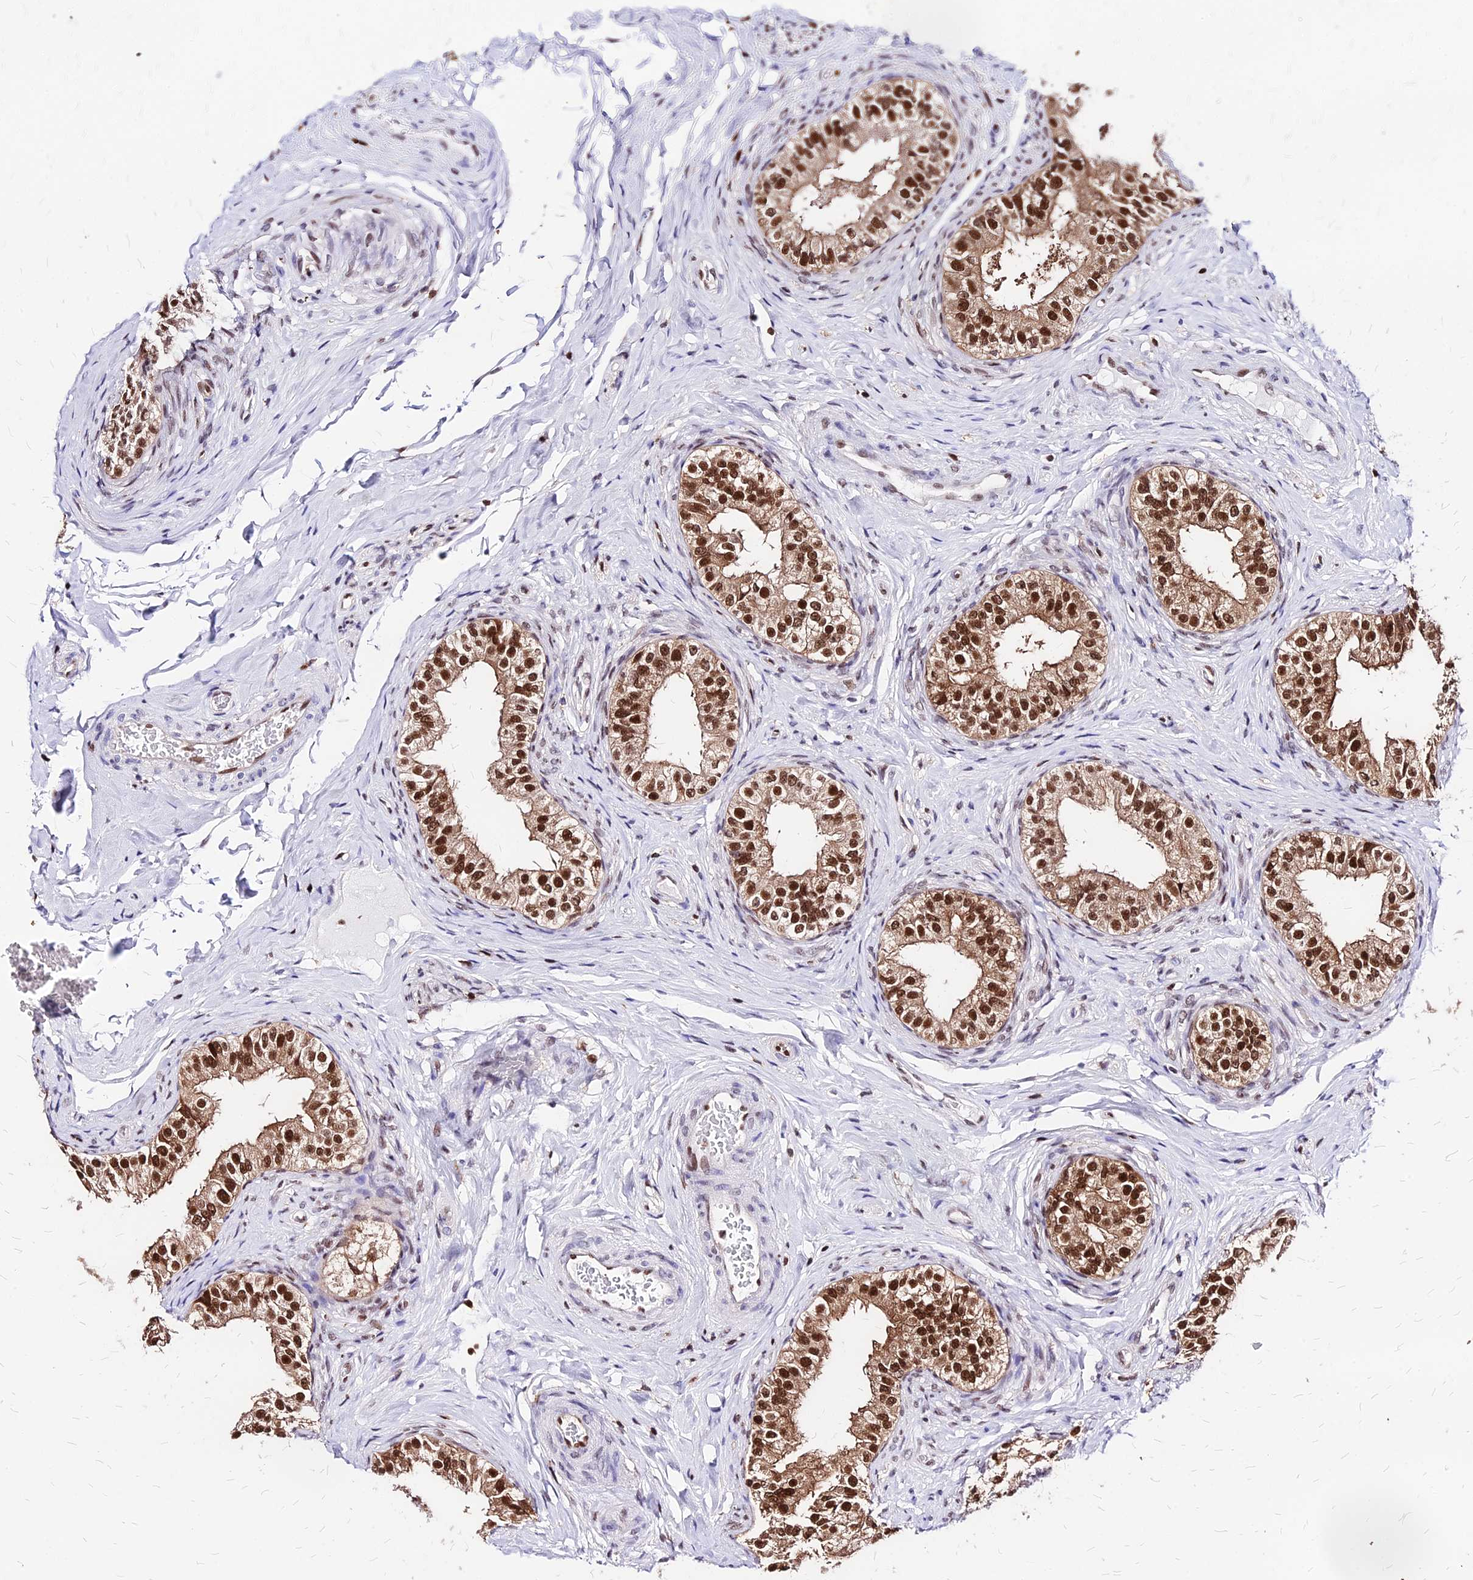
{"staining": {"intensity": "strong", "quantity": "25%-75%", "location": "nuclear"}, "tissue": "epididymis", "cell_type": "Glandular cells", "image_type": "normal", "snomed": [{"axis": "morphology", "description": "Normal tissue, NOS"}, {"axis": "topography", "description": "Epididymis"}], "caption": "Protein expression analysis of normal epididymis demonstrates strong nuclear positivity in approximately 25%-75% of glandular cells.", "gene": "PAXX", "patient": {"sex": "male", "age": 49}}